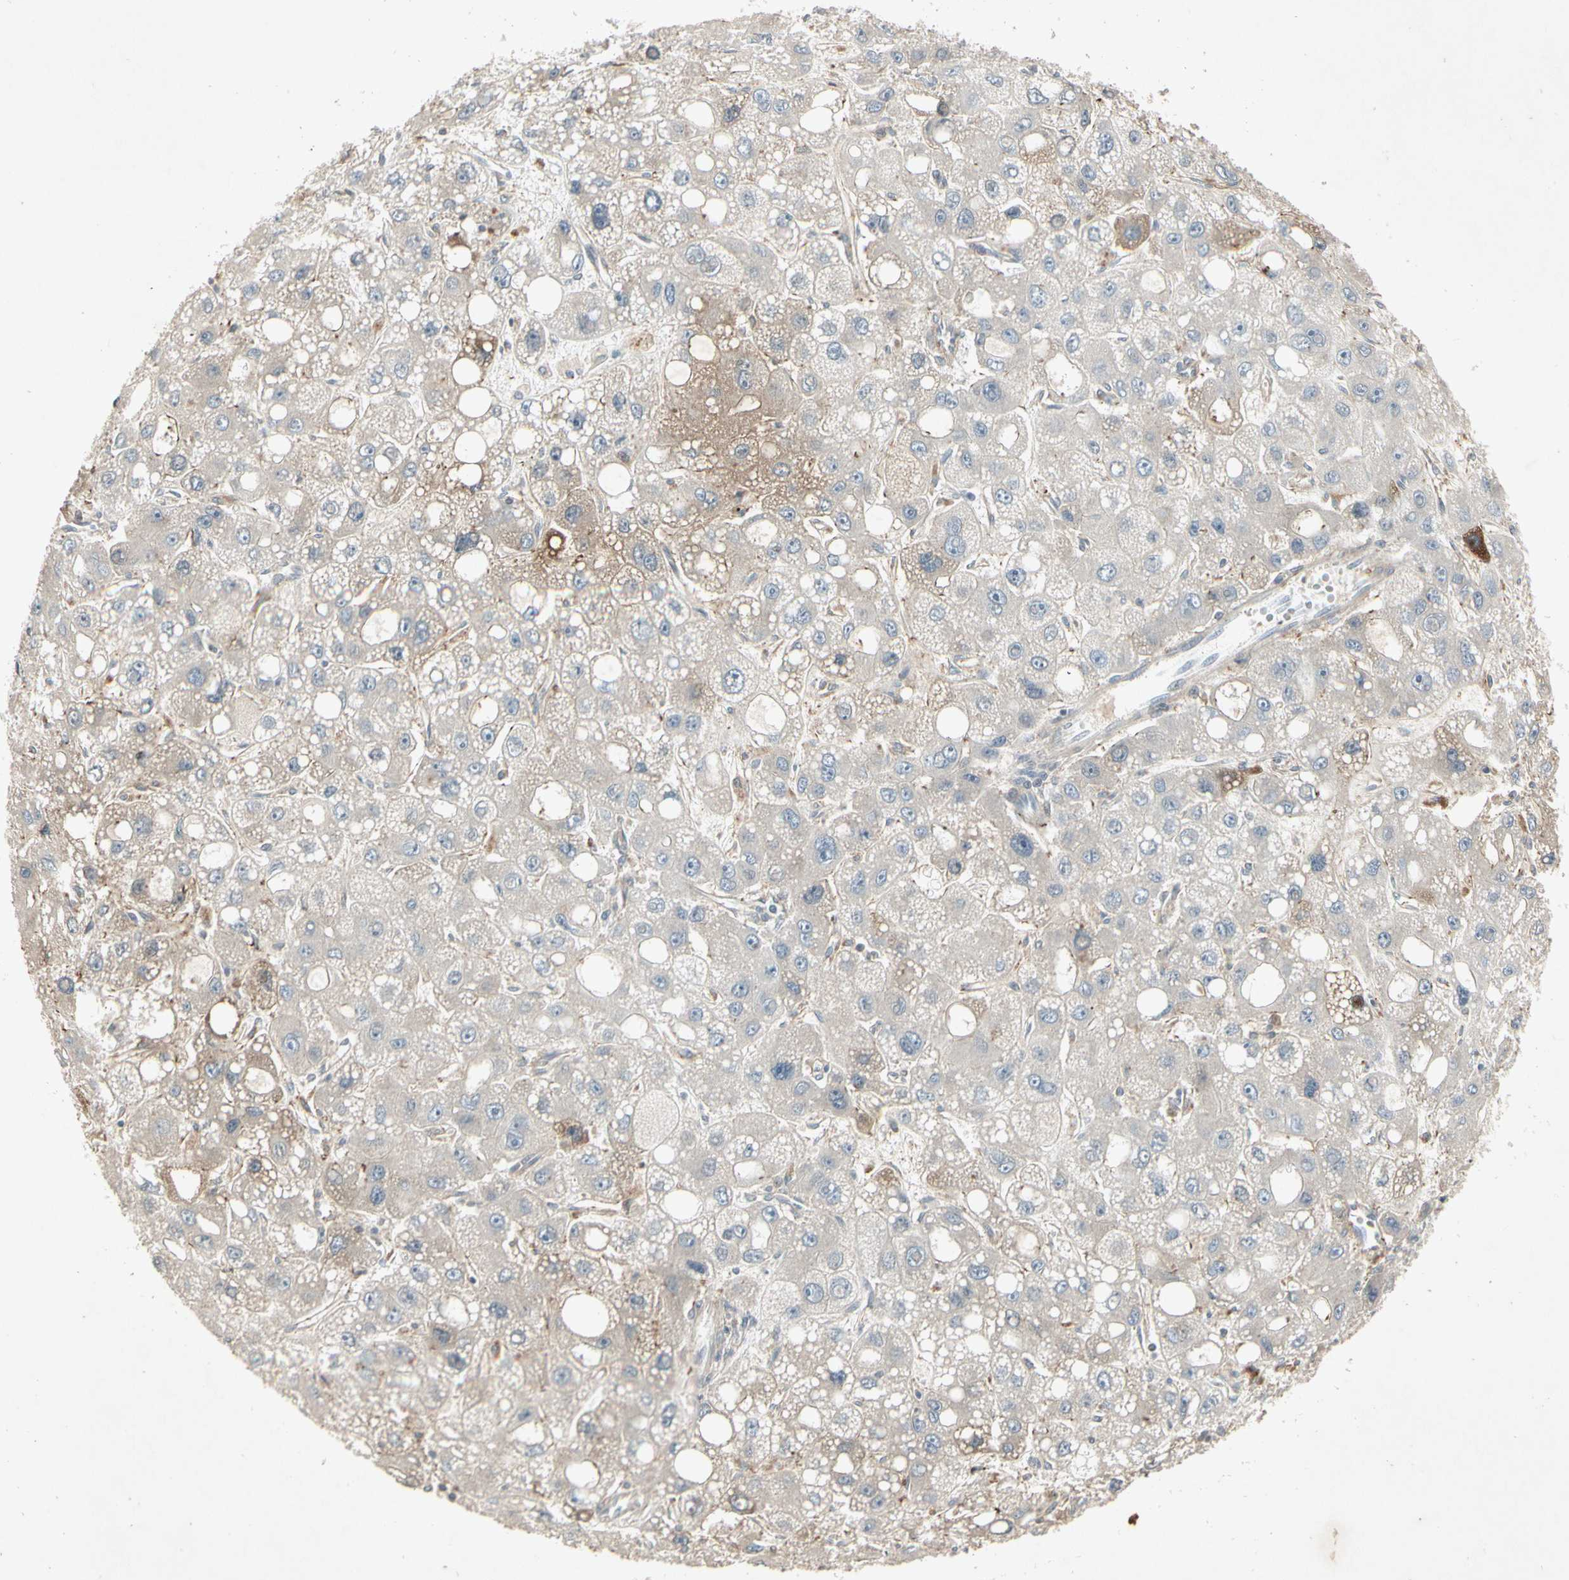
{"staining": {"intensity": "weak", "quantity": "<25%", "location": "cytoplasmic/membranous"}, "tissue": "liver cancer", "cell_type": "Tumor cells", "image_type": "cancer", "snomed": [{"axis": "morphology", "description": "Carcinoma, Hepatocellular, NOS"}, {"axis": "topography", "description": "Liver"}], "caption": "Immunohistochemistry micrograph of neoplastic tissue: liver cancer (hepatocellular carcinoma) stained with DAB (3,3'-diaminobenzidine) reveals no significant protein staining in tumor cells. (Brightfield microscopy of DAB (3,3'-diaminobenzidine) IHC at high magnification).", "gene": "TEK", "patient": {"sex": "male", "age": 55}}